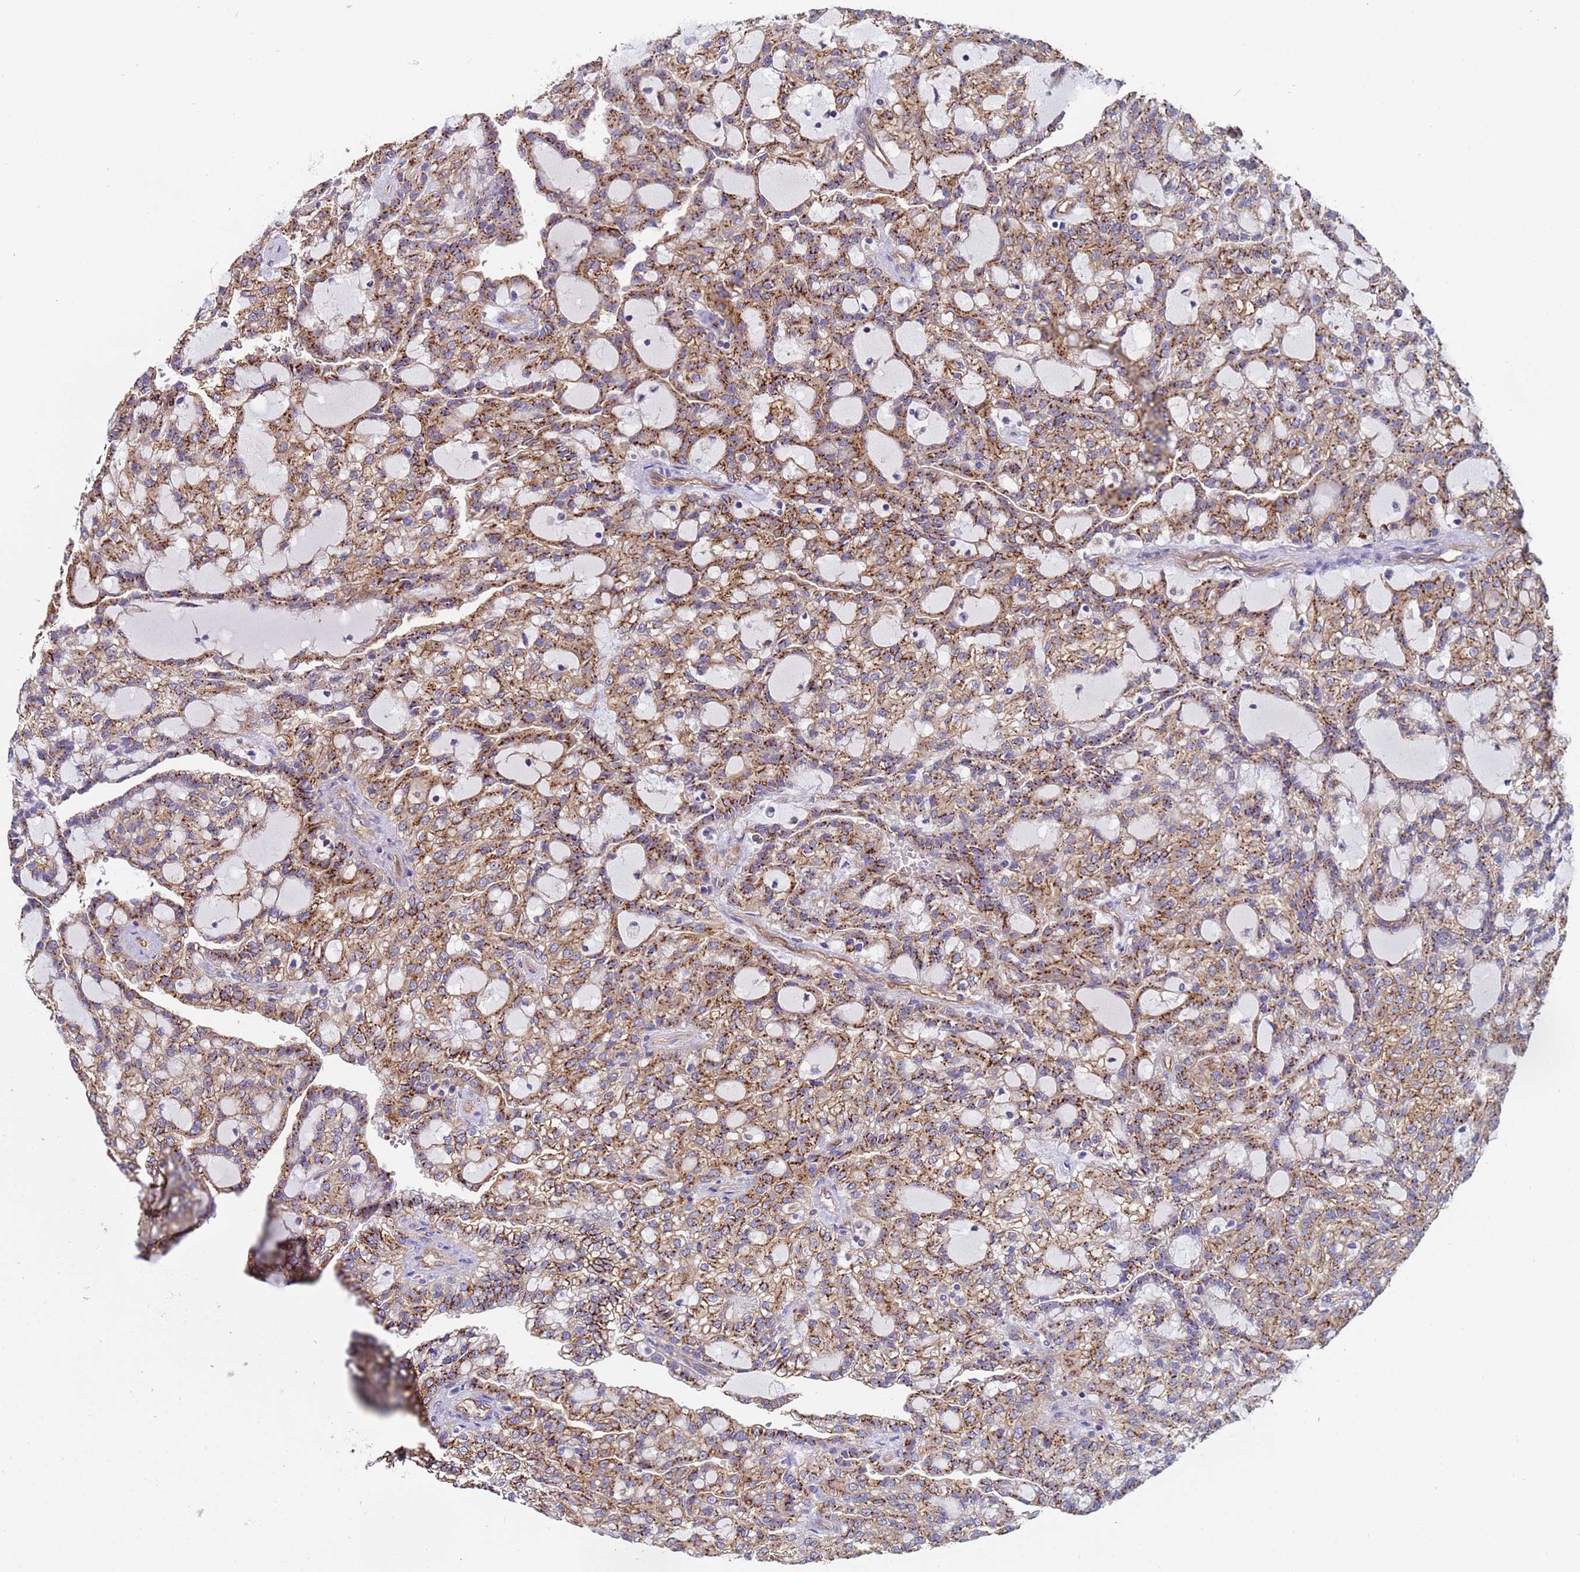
{"staining": {"intensity": "moderate", "quantity": ">75%", "location": "cytoplasmic/membranous"}, "tissue": "renal cancer", "cell_type": "Tumor cells", "image_type": "cancer", "snomed": [{"axis": "morphology", "description": "Adenocarcinoma, NOS"}, {"axis": "topography", "description": "Kidney"}], "caption": "Tumor cells reveal moderate cytoplasmic/membranous positivity in about >75% of cells in renal adenocarcinoma.", "gene": "ZNF248", "patient": {"sex": "male", "age": 63}}